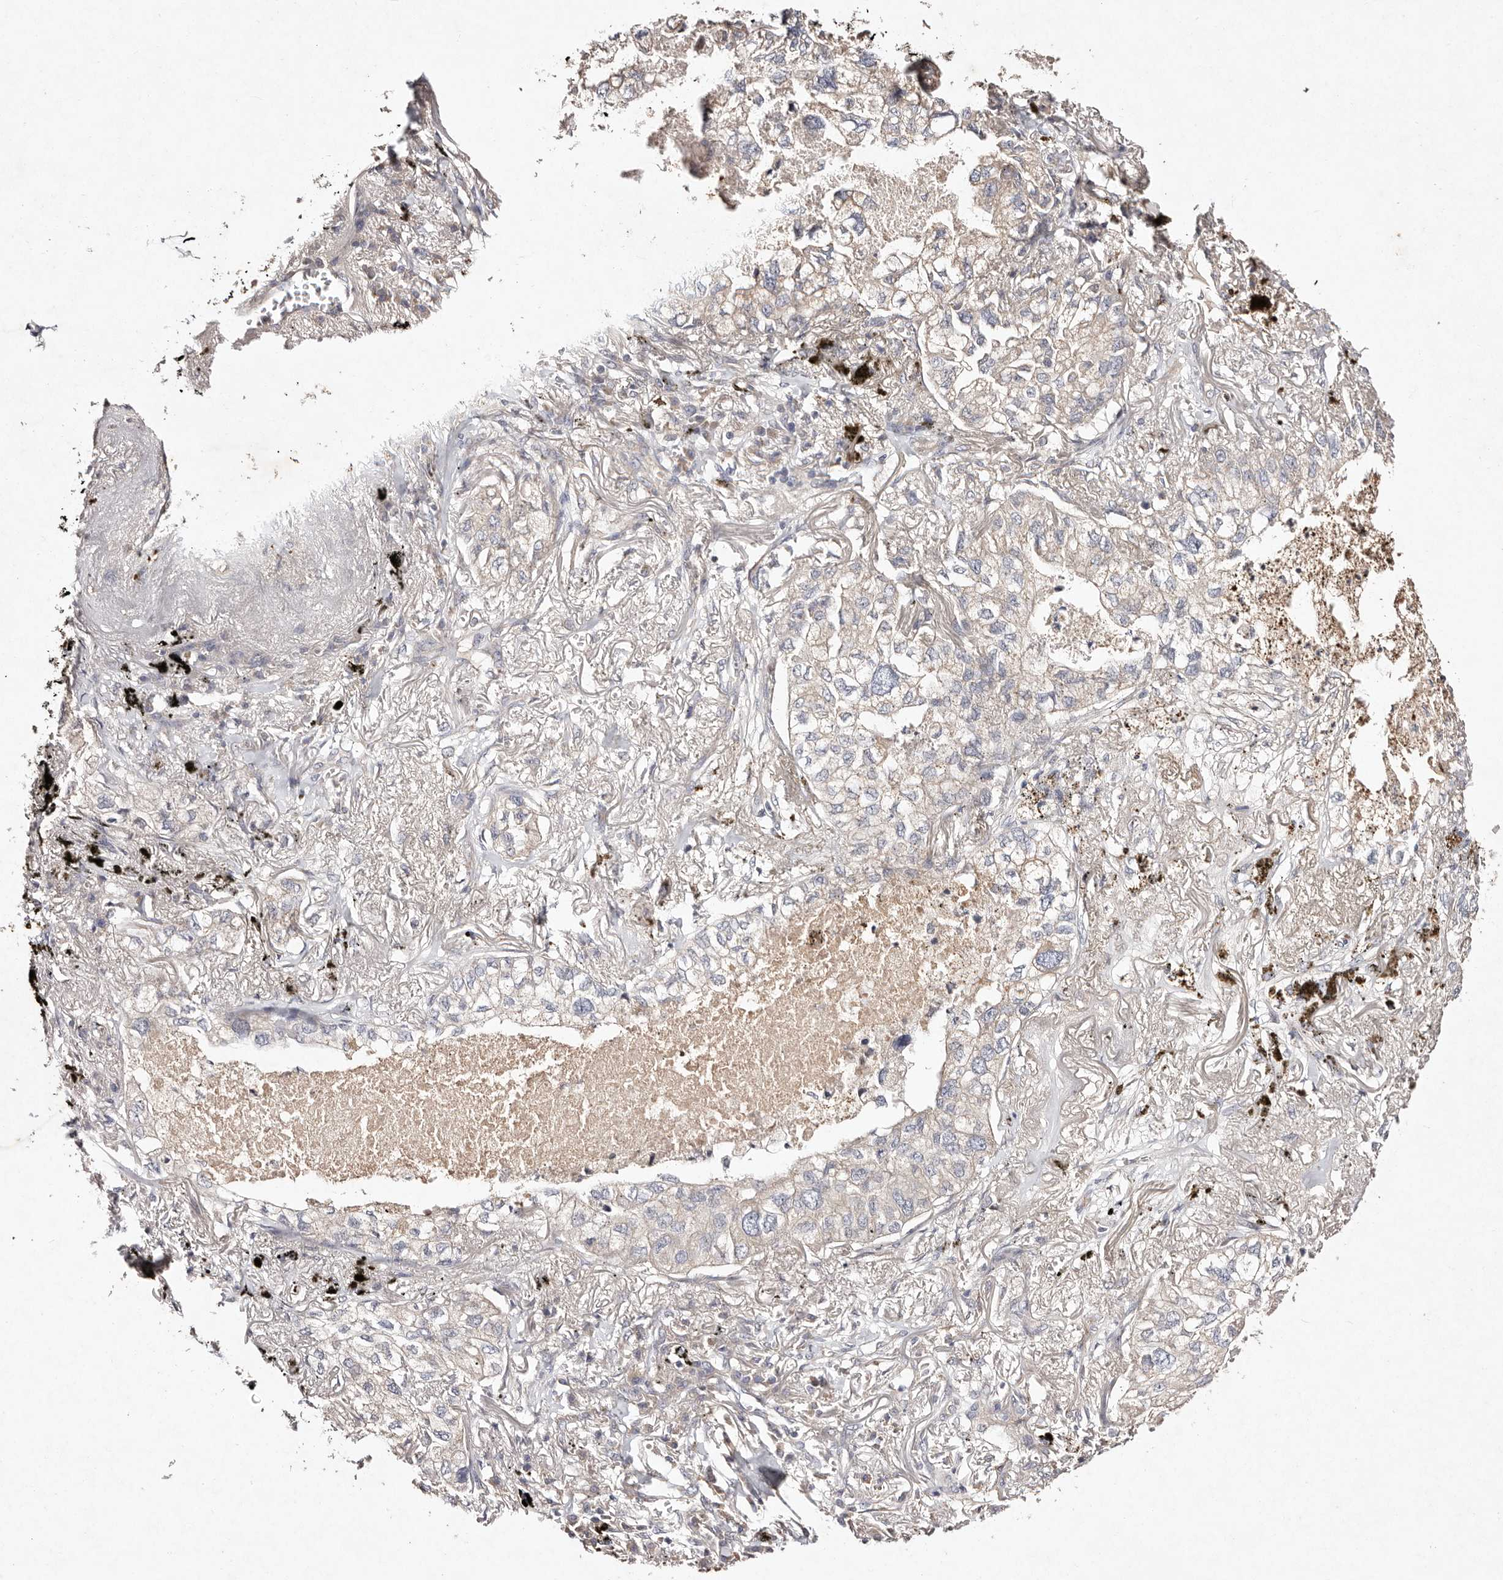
{"staining": {"intensity": "weak", "quantity": "<25%", "location": "cytoplasmic/membranous"}, "tissue": "lung cancer", "cell_type": "Tumor cells", "image_type": "cancer", "snomed": [{"axis": "morphology", "description": "Adenocarcinoma, NOS"}, {"axis": "topography", "description": "Lung"}], "caption": "A photomicrograph of human adenocarcinoma (lung) is negative for staining in tumor cells. (DAB immunohistochemistry (IHC) visualized using brightfield microscopy, high magnification).", "gene": "TSC2", "patient": {"sex": "male", "age": 65}}